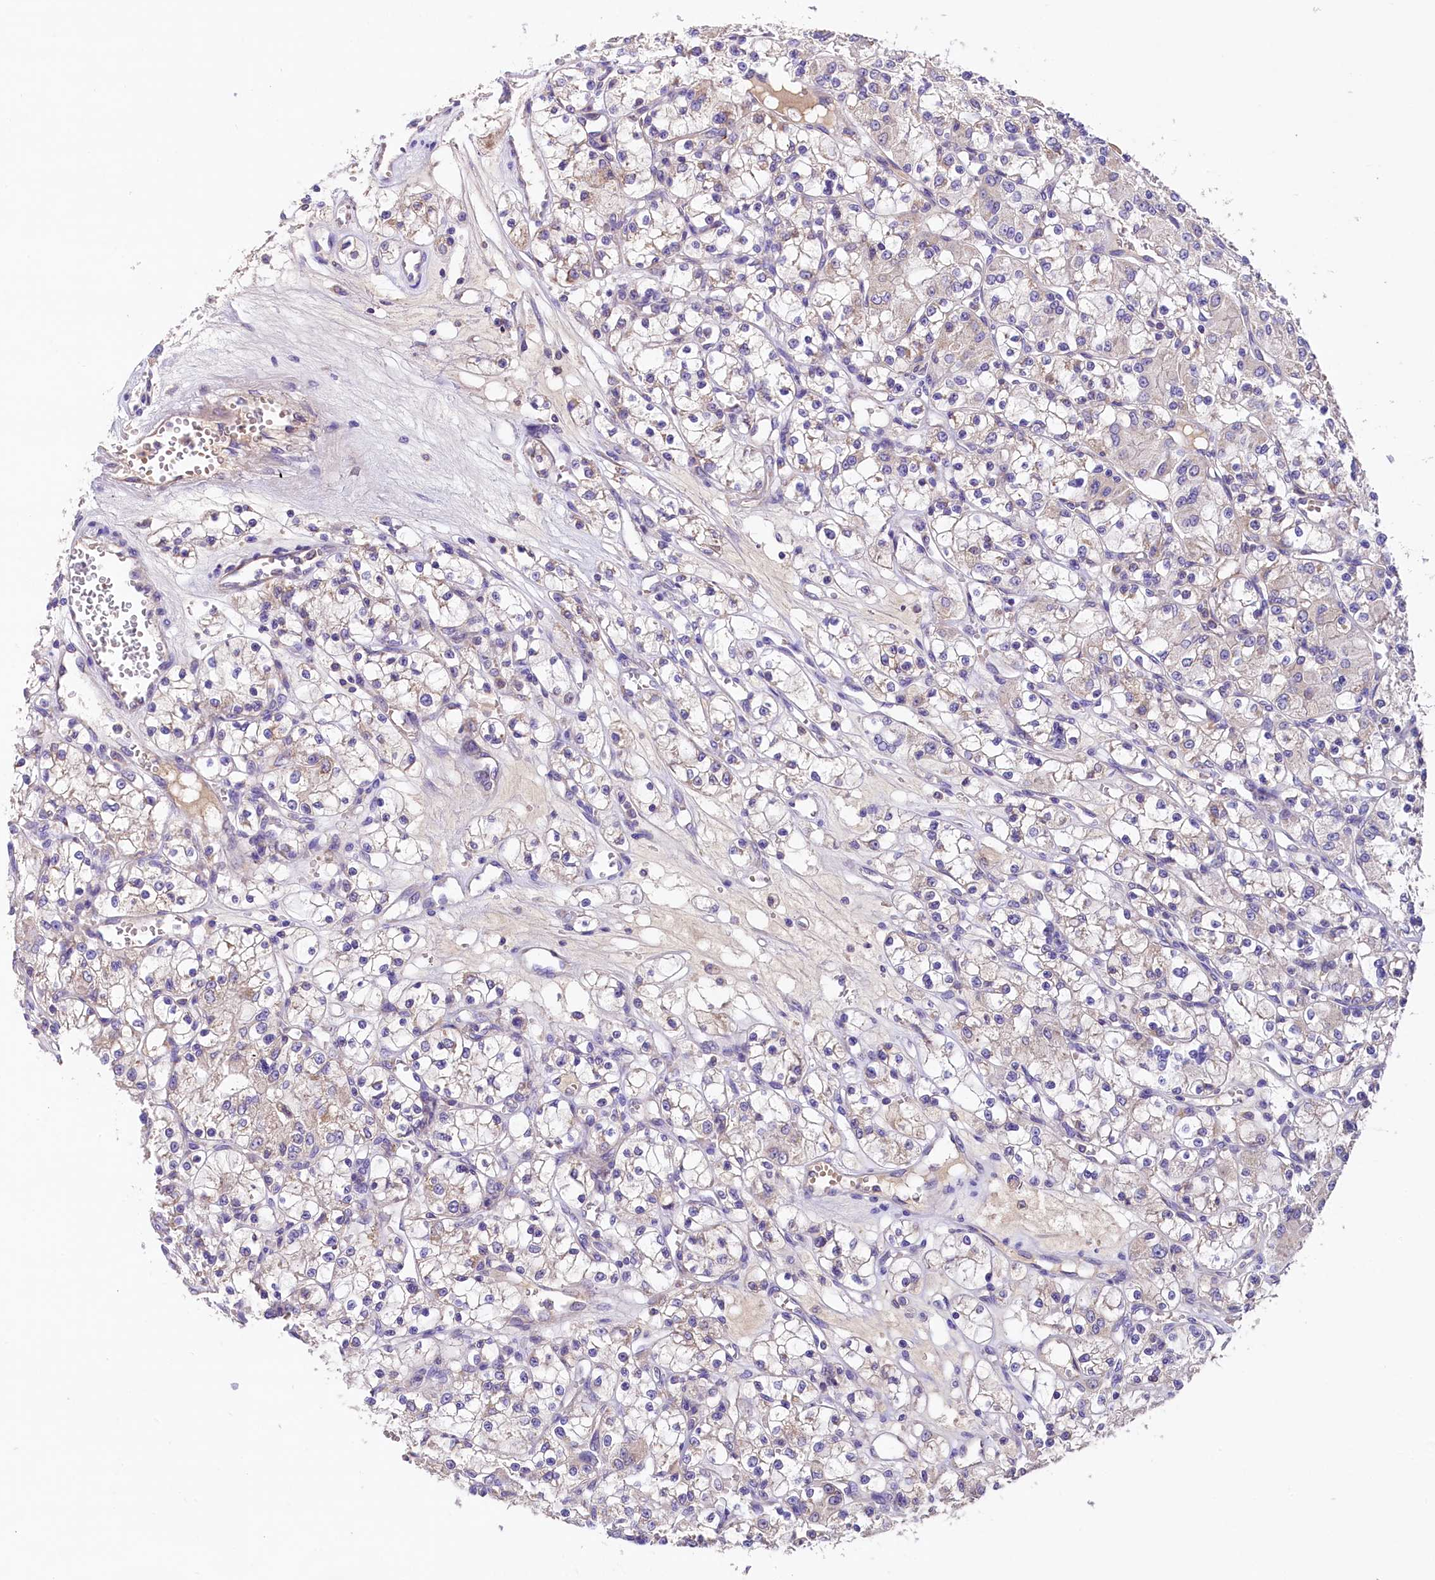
{"staining": {"intensity": "weak", "quantity": "<25%", "location": "cytoplasmic/membranous"}, "tissue": "renal cancer", "cell_type": "Tumor cells", "image_type": "cancer", "snomed": [{"axis": "morphology", "description": "Adenocarcinoma, NOS"}, {"axis": "topography", "description": "Kidney"}], "caption": "This is an IHC image of renal cancer (adenocarcinoma). There is no staining in tumor cells.", "gene": "PMPCB", "patient": {"sex": "female", "age": 59}}